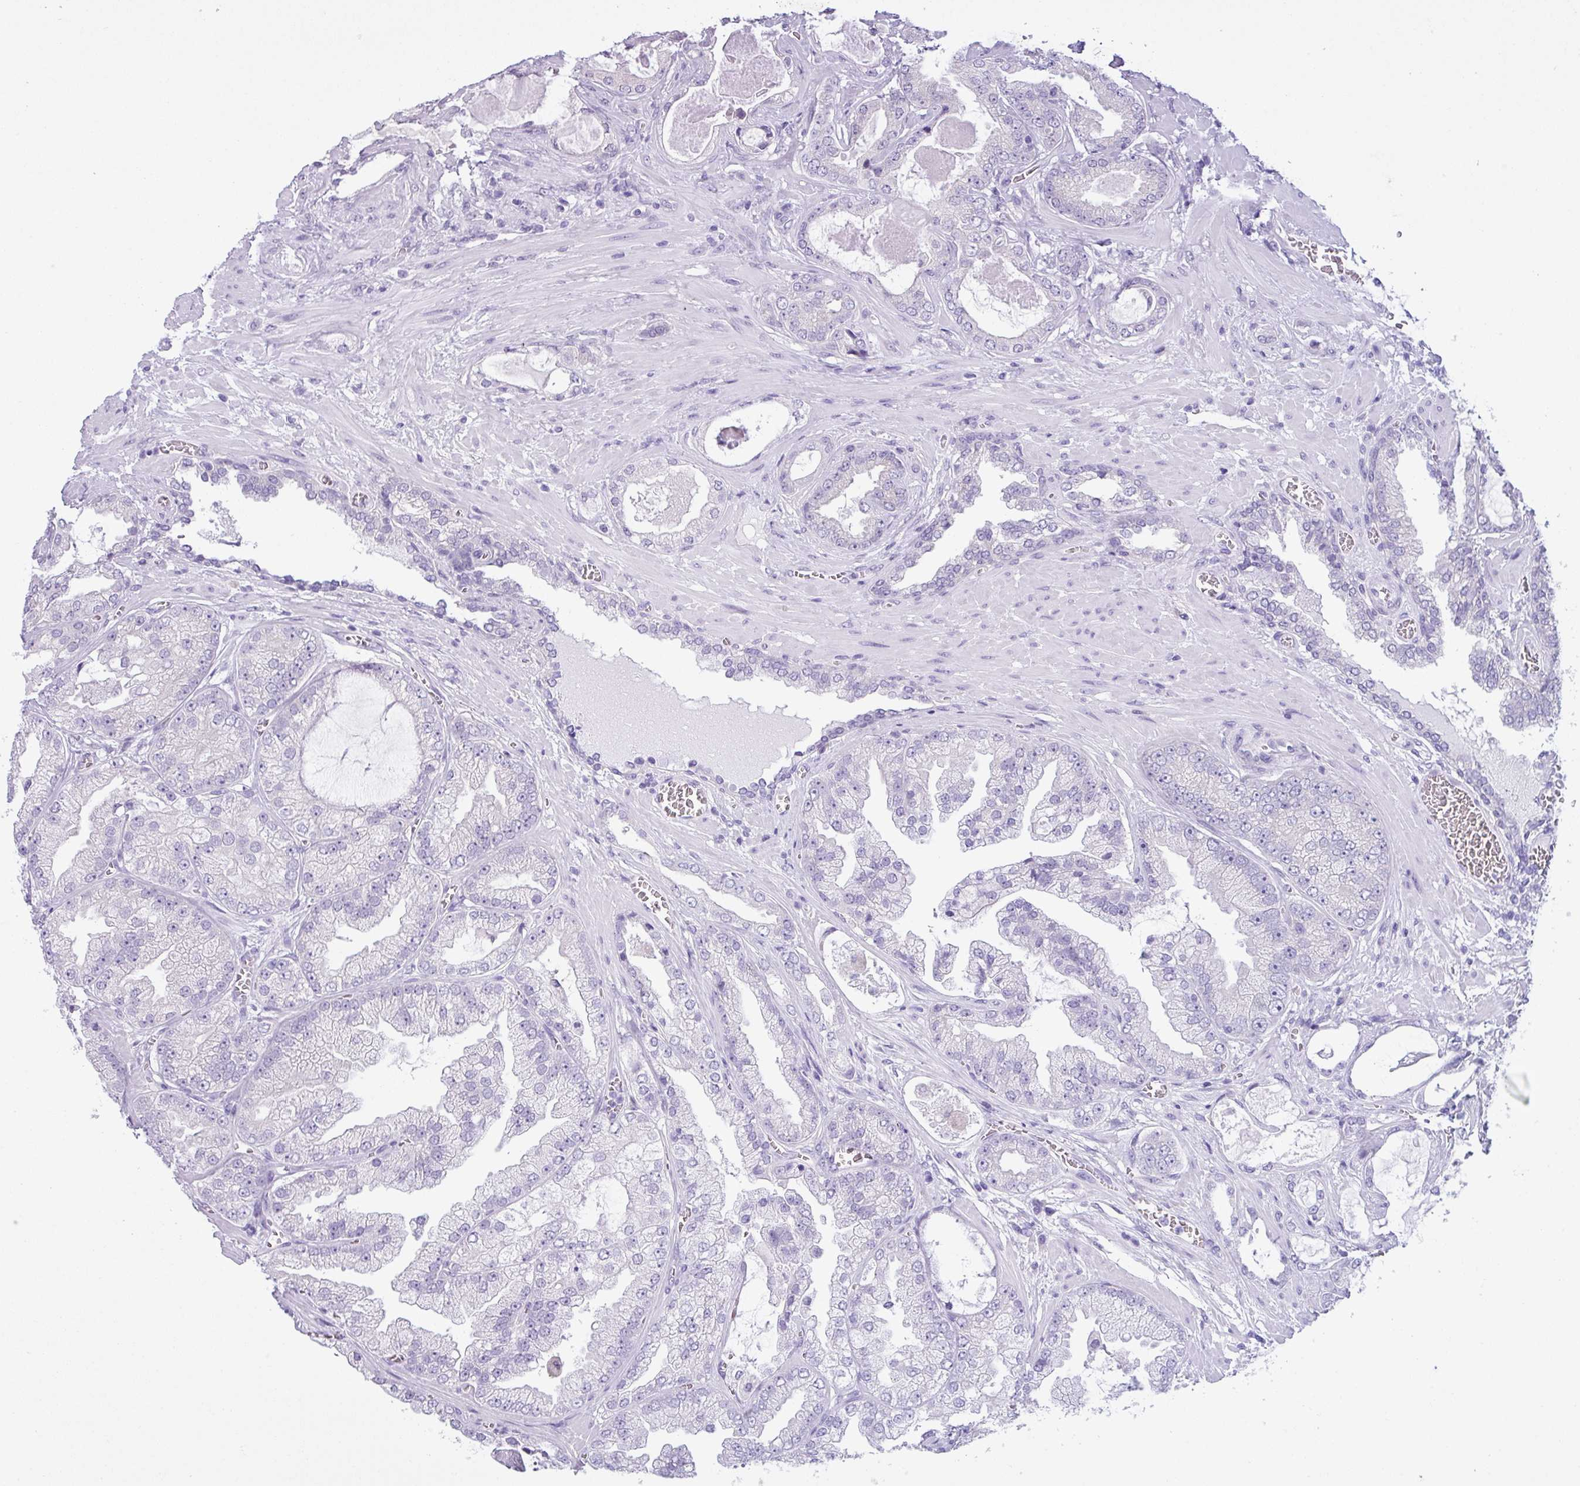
{"staining": {"intensity": "negative", "quantity": "none", "location": "none"}, "tissue": "prostate cancer", "cell_type": "Tumor cells", "image_type": "cancer", "snomed": [{"axis": "morphology", "description": "Adenocarcinoma, Low grade"}, {"axis": "topography", "description": "Prostate"}], "caption": "A micrograph of prostate adenocarcinoma (low-grade) stained for a protein exhibits no brown staining in tumor cells. (DAB immunohistochemistry (IHC) with hematoxylin counter stain).", "gene": "C20orf27", "patient": {"sex": "male", "age": 57}}